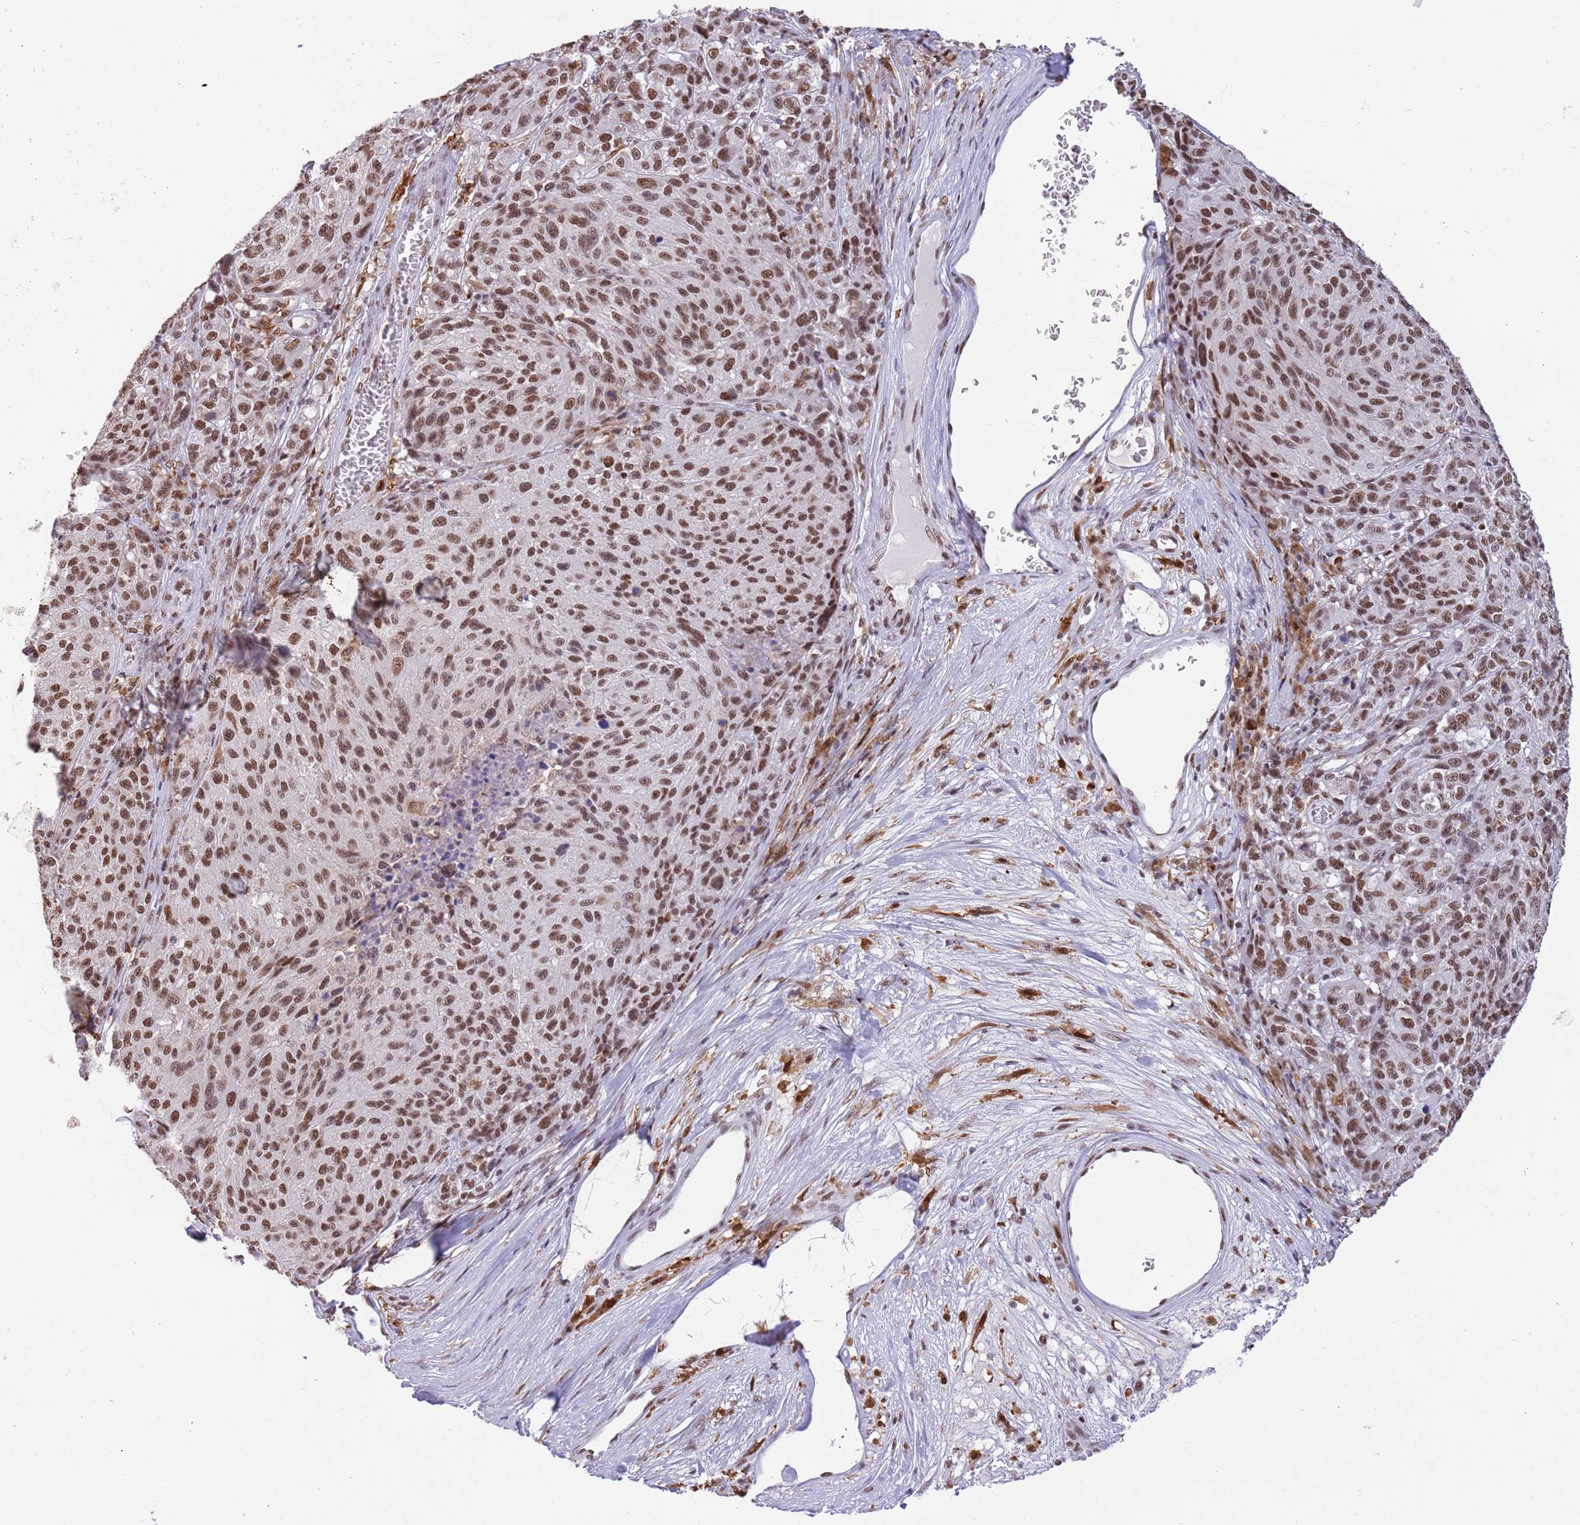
{"staining": {"intensity": "moderate", "quantity": ">75%", "location": "nuclear"}, "tissue": "melanoma", "cell_type": "Tumor cells", "image_type": "cancer", "snomed": [{"axis": "morphology", "description": "Malignant melanoma, NOS"}, {"axis": "topography", "description": "Skin"}], "caption": "Human melanoma stained with a brown dye reveals moderate nuclear positive expression in about >75% of tumor cells.", "gene": "TRIM32", "patient": {"sex": "male", "age": 53}}